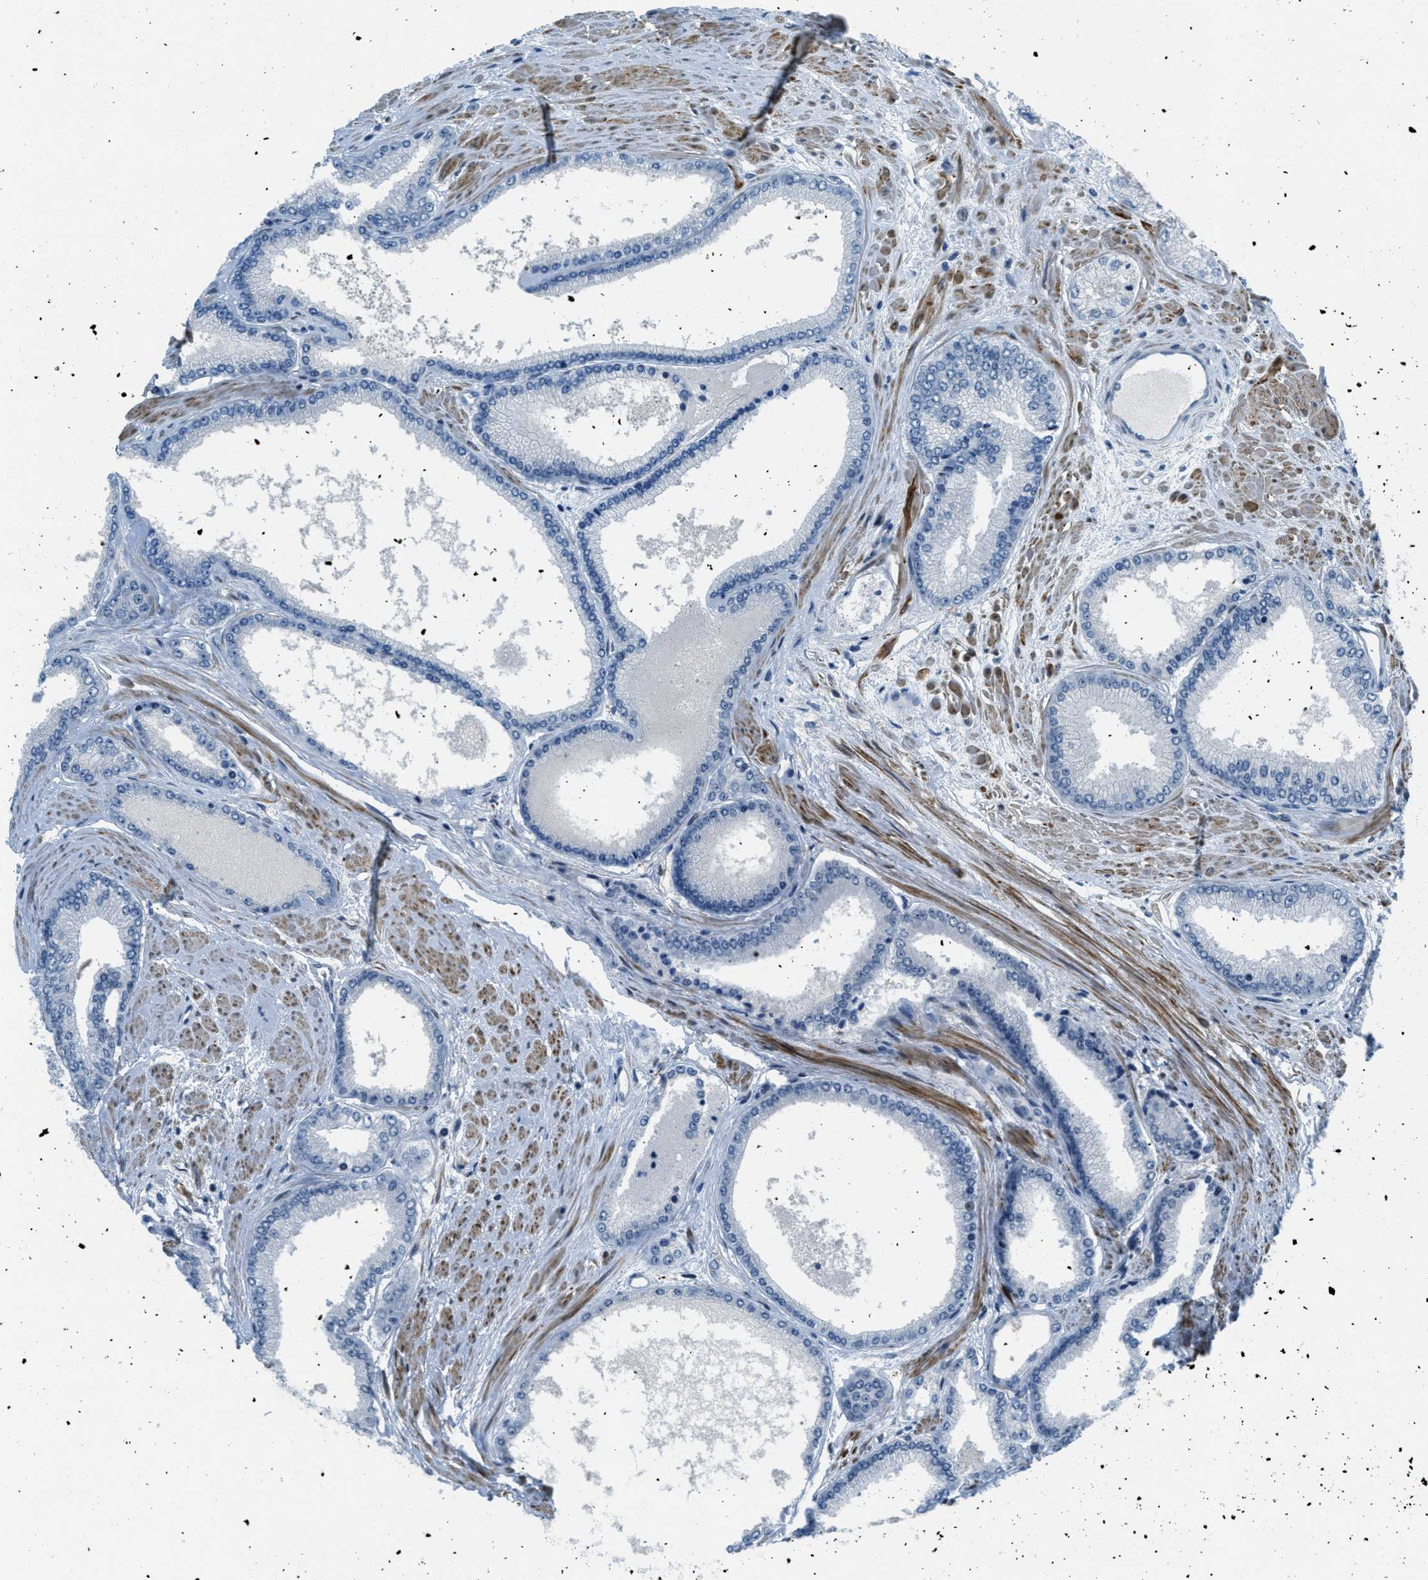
{"staining": {"intensity": "negative", "quantity": "none", "location": "none"}, "tissue": "prostate cancer", "cell_type": "Tumor cells", "image_type": "cancer", "snomed": [{"axis": "morphology", "description": "Adenocarcinoma, High grade"}, {"axis": "topography", "description": "Prostate"}], "caption": "A photomicrograph of human prostate cancer (high-grade adenocarcinoma) is negative for staining in tumor cells.", "gene": "ZDHHC23", "patient": {"sex": "male", "age": 61}}